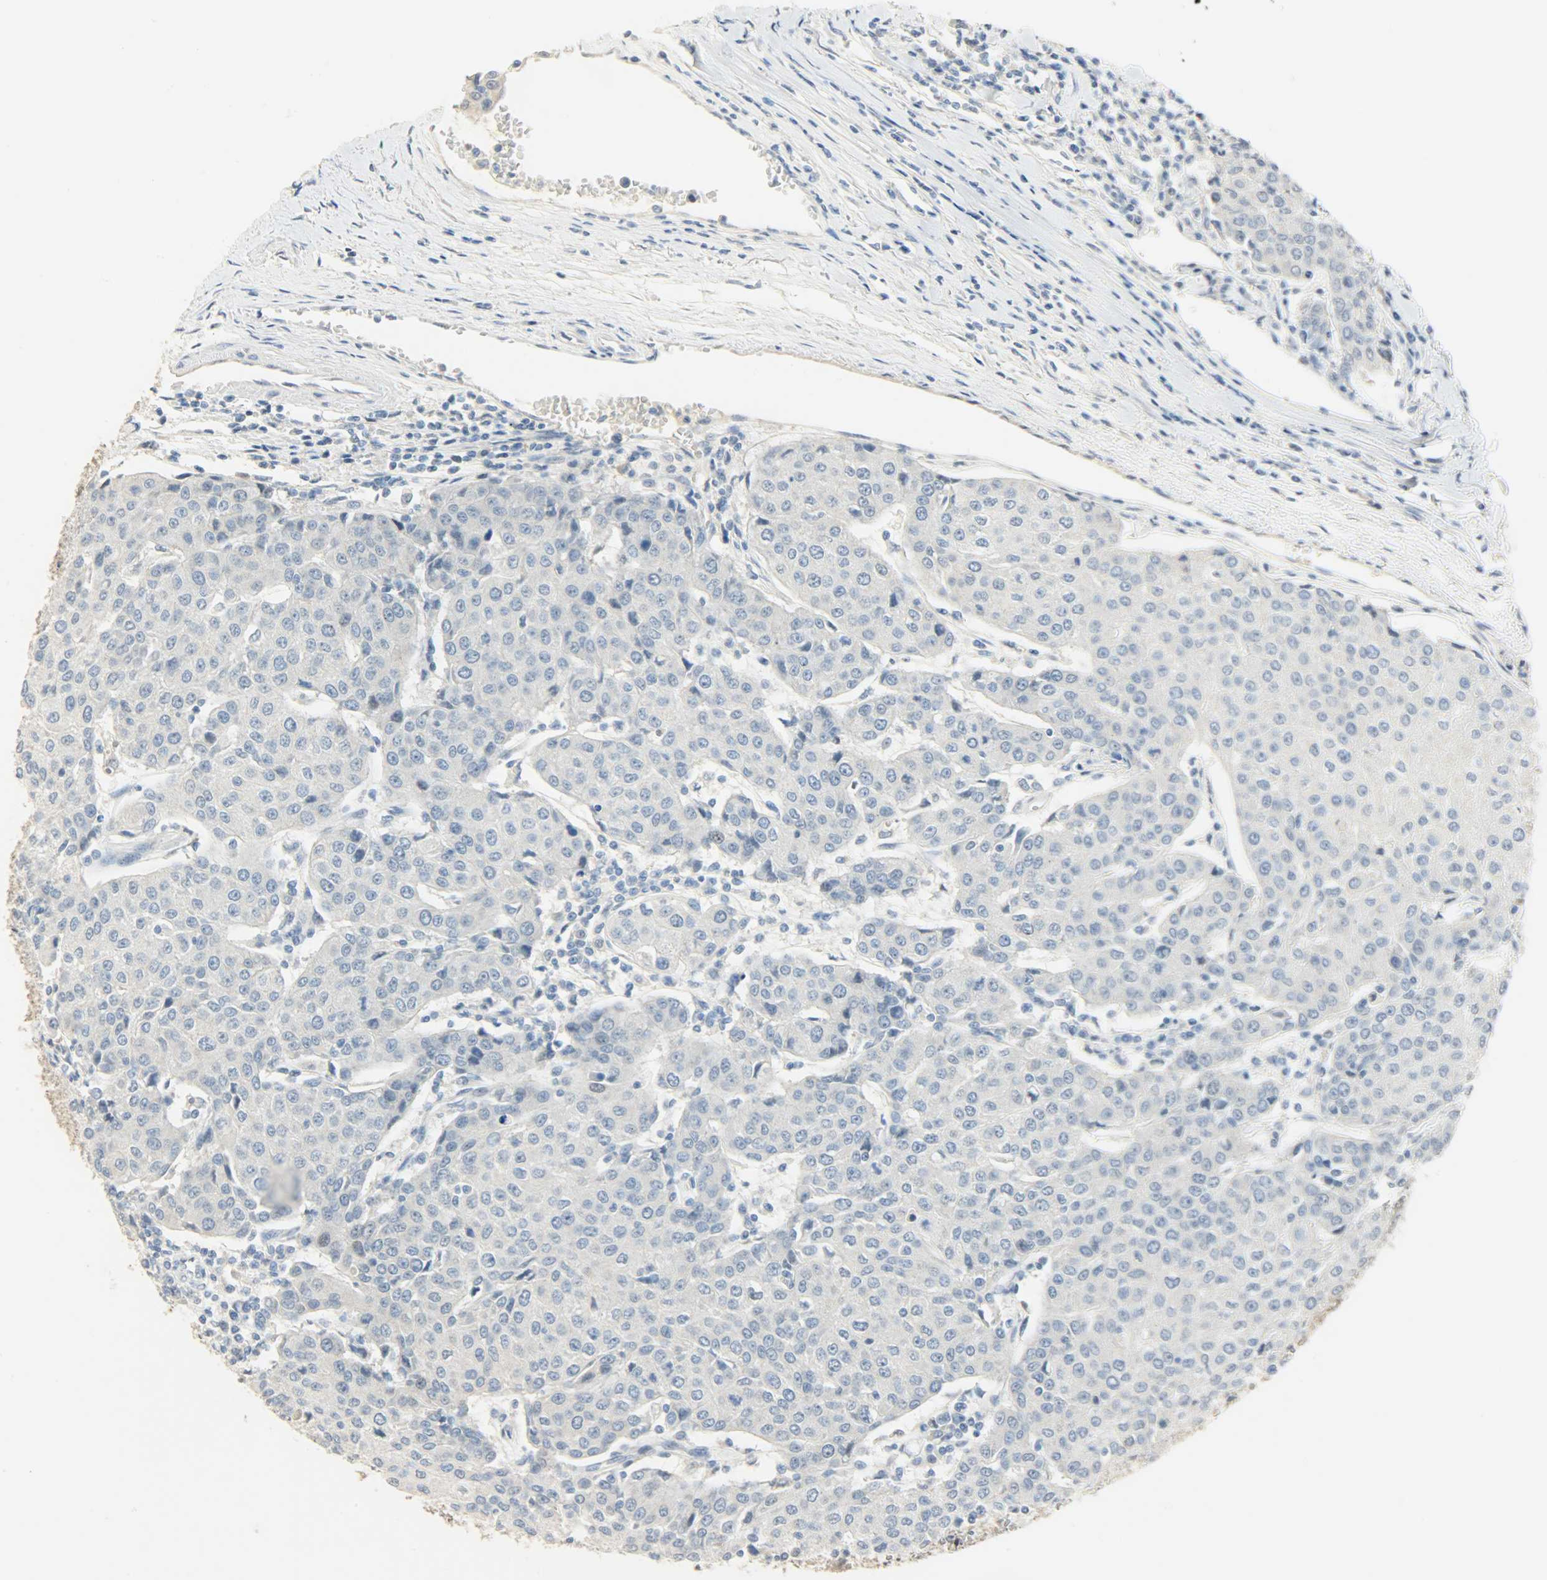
{"staining": {"intensity": "negative", "quantity": "none", "location": "none"}, "tissue": "urothelial cancer", "cell_type": "Tumor cells", "image_type": "cancer", "snomed": [{"axis": "morphology", "description": "Urothelial carcinoma, High grade"}, {"axis": "topography", "description": "Urinary bladder"}], "caption": "This is an IHC micrograph of human urothelial cancer. There is no positivity in tumor cells.", "gene": "DNAJB6", "patient": {"sex": "female", "age": 85}}